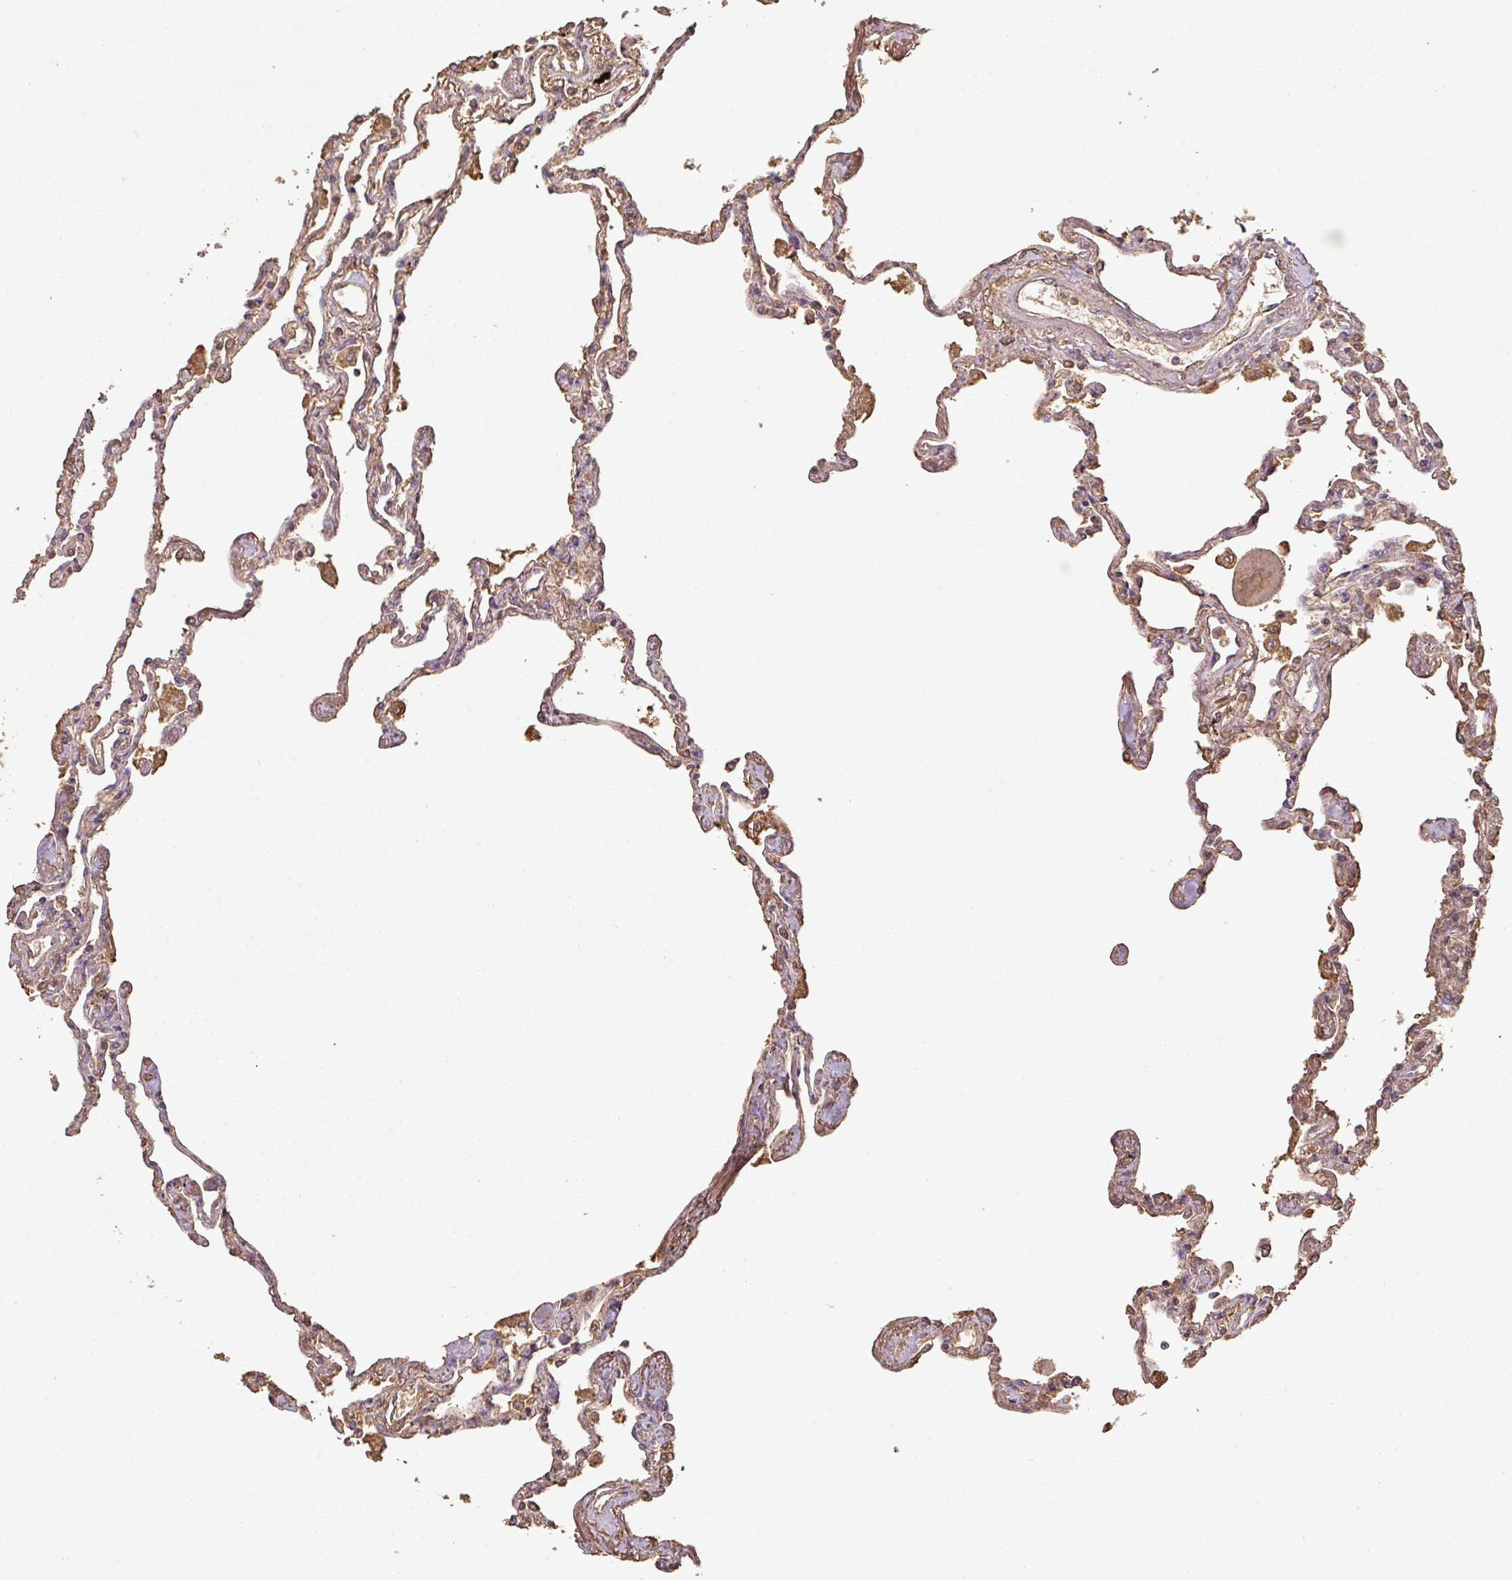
{"staining": {"intensity": "moderate", "quantity": ">75%", "location": "cytoplasmic/membranous"}, "tissue": "lung", "cell_type": "Alveolar cells", "image_type": "normal", "snomed": [{"axis": "morphology", "description": "Normal tissue, NOS"}, {"axis": "topography", "description": "Lung"}], "caption": "High-magnification brightfield microscopy of normal lung stained with DAB (3,3'-diaminobenzidine) (brown) and counterstained with hematoxylin (blue). alveolar cells exhibit moderate cytoplasmic/membranous staining is appreciated in about>75% of cells.", "gene": "ATAT1", "patient": {"sex": "female", "age": 67}}